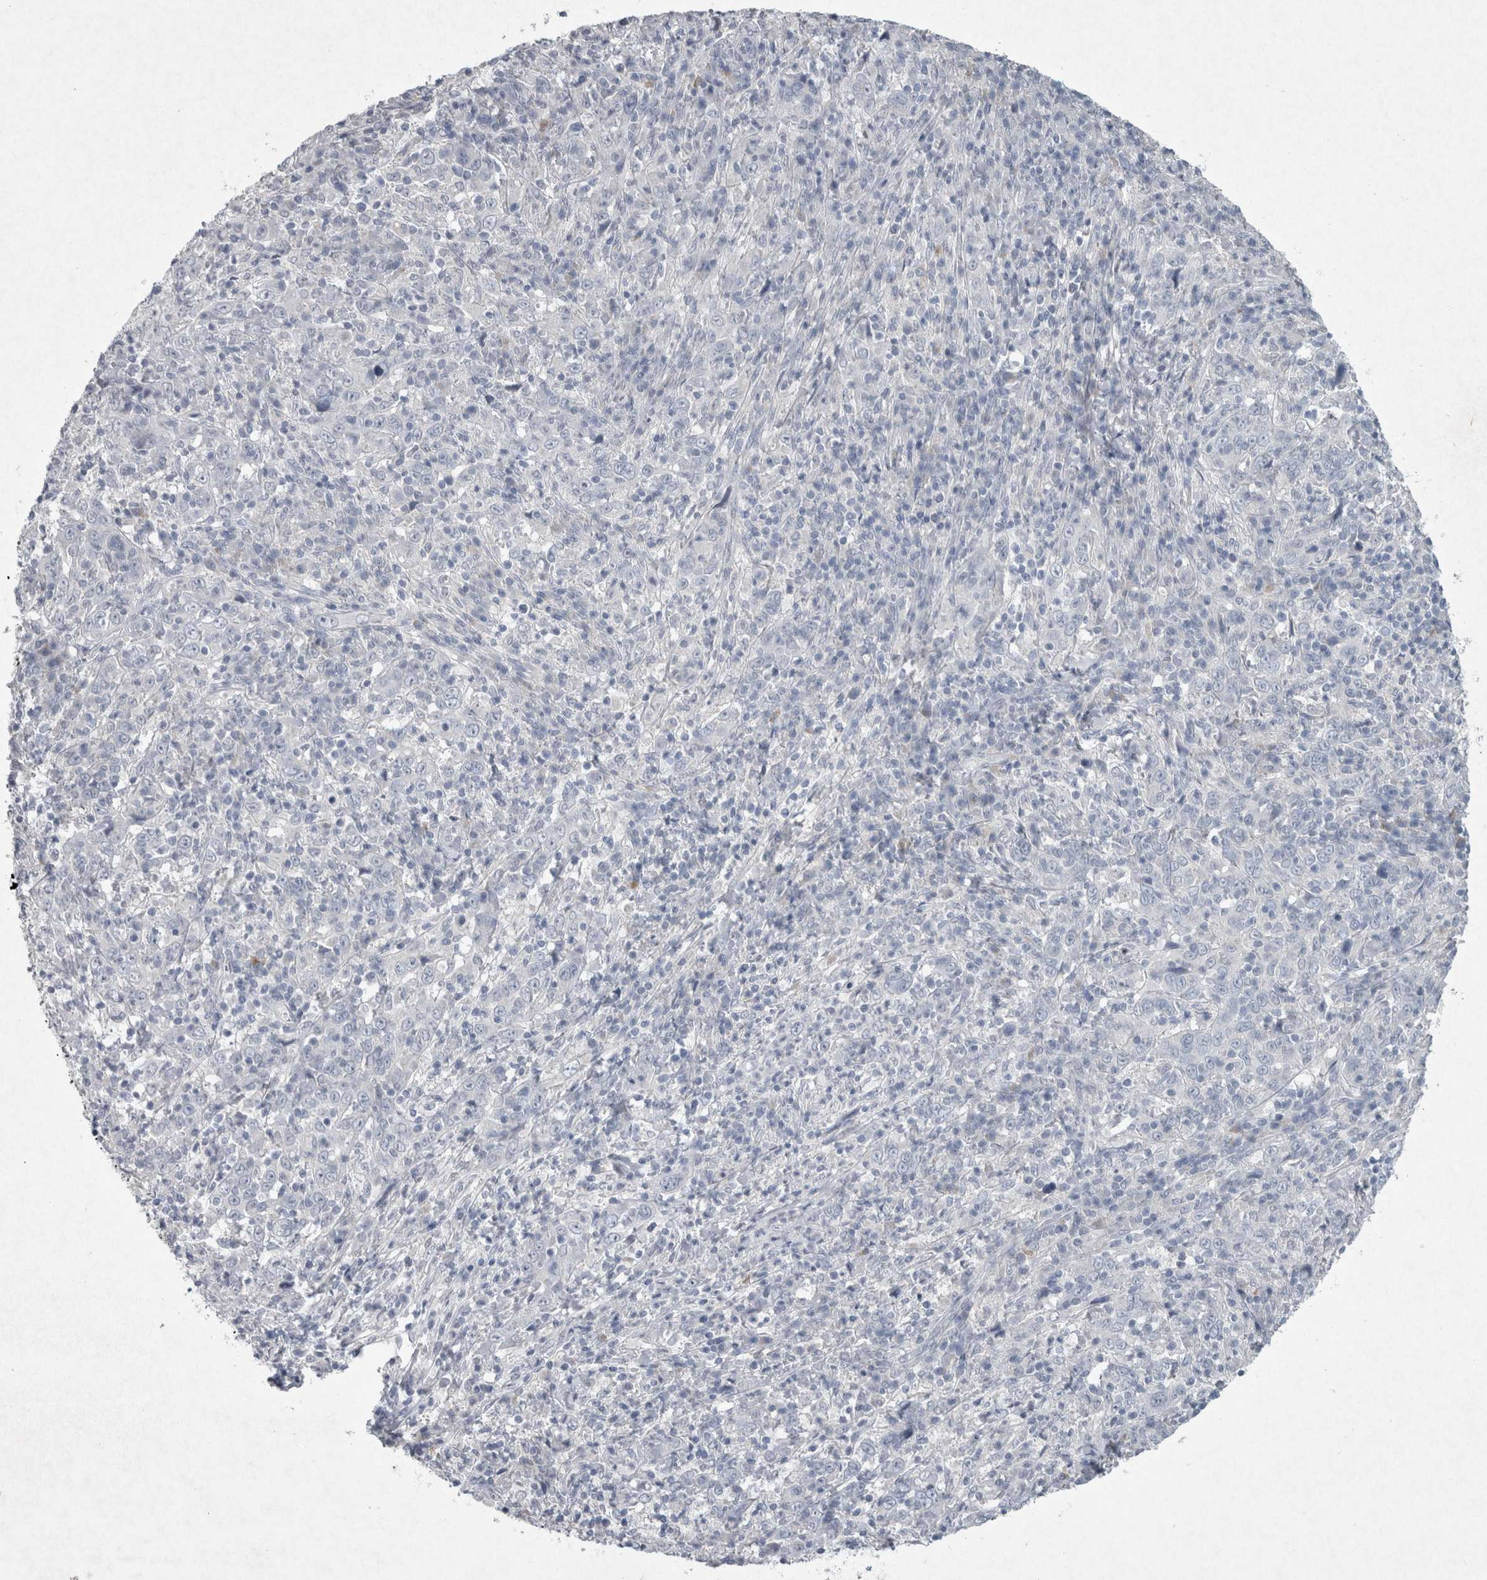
{"staining": {"intensity": "negative", "quantity": "none", "location": "none"}, "tissue": "cervical cancer", "cell_type": "Tumor cells", "image_type": "cancer", "snomed": [{"axis": "morphology", "description": "Squamous cell carcinoma, NOS"}, {"axis": "topography", "description": "Cervix"}], "caption": "This is a photomicrograph of immunohistochemistry (IHC) staining of squamous cell carcinoma (cervical), which shows no positivity in tumor cells.", "gene": "PDX1", "patient": {"sex": "female", "age": 46}}